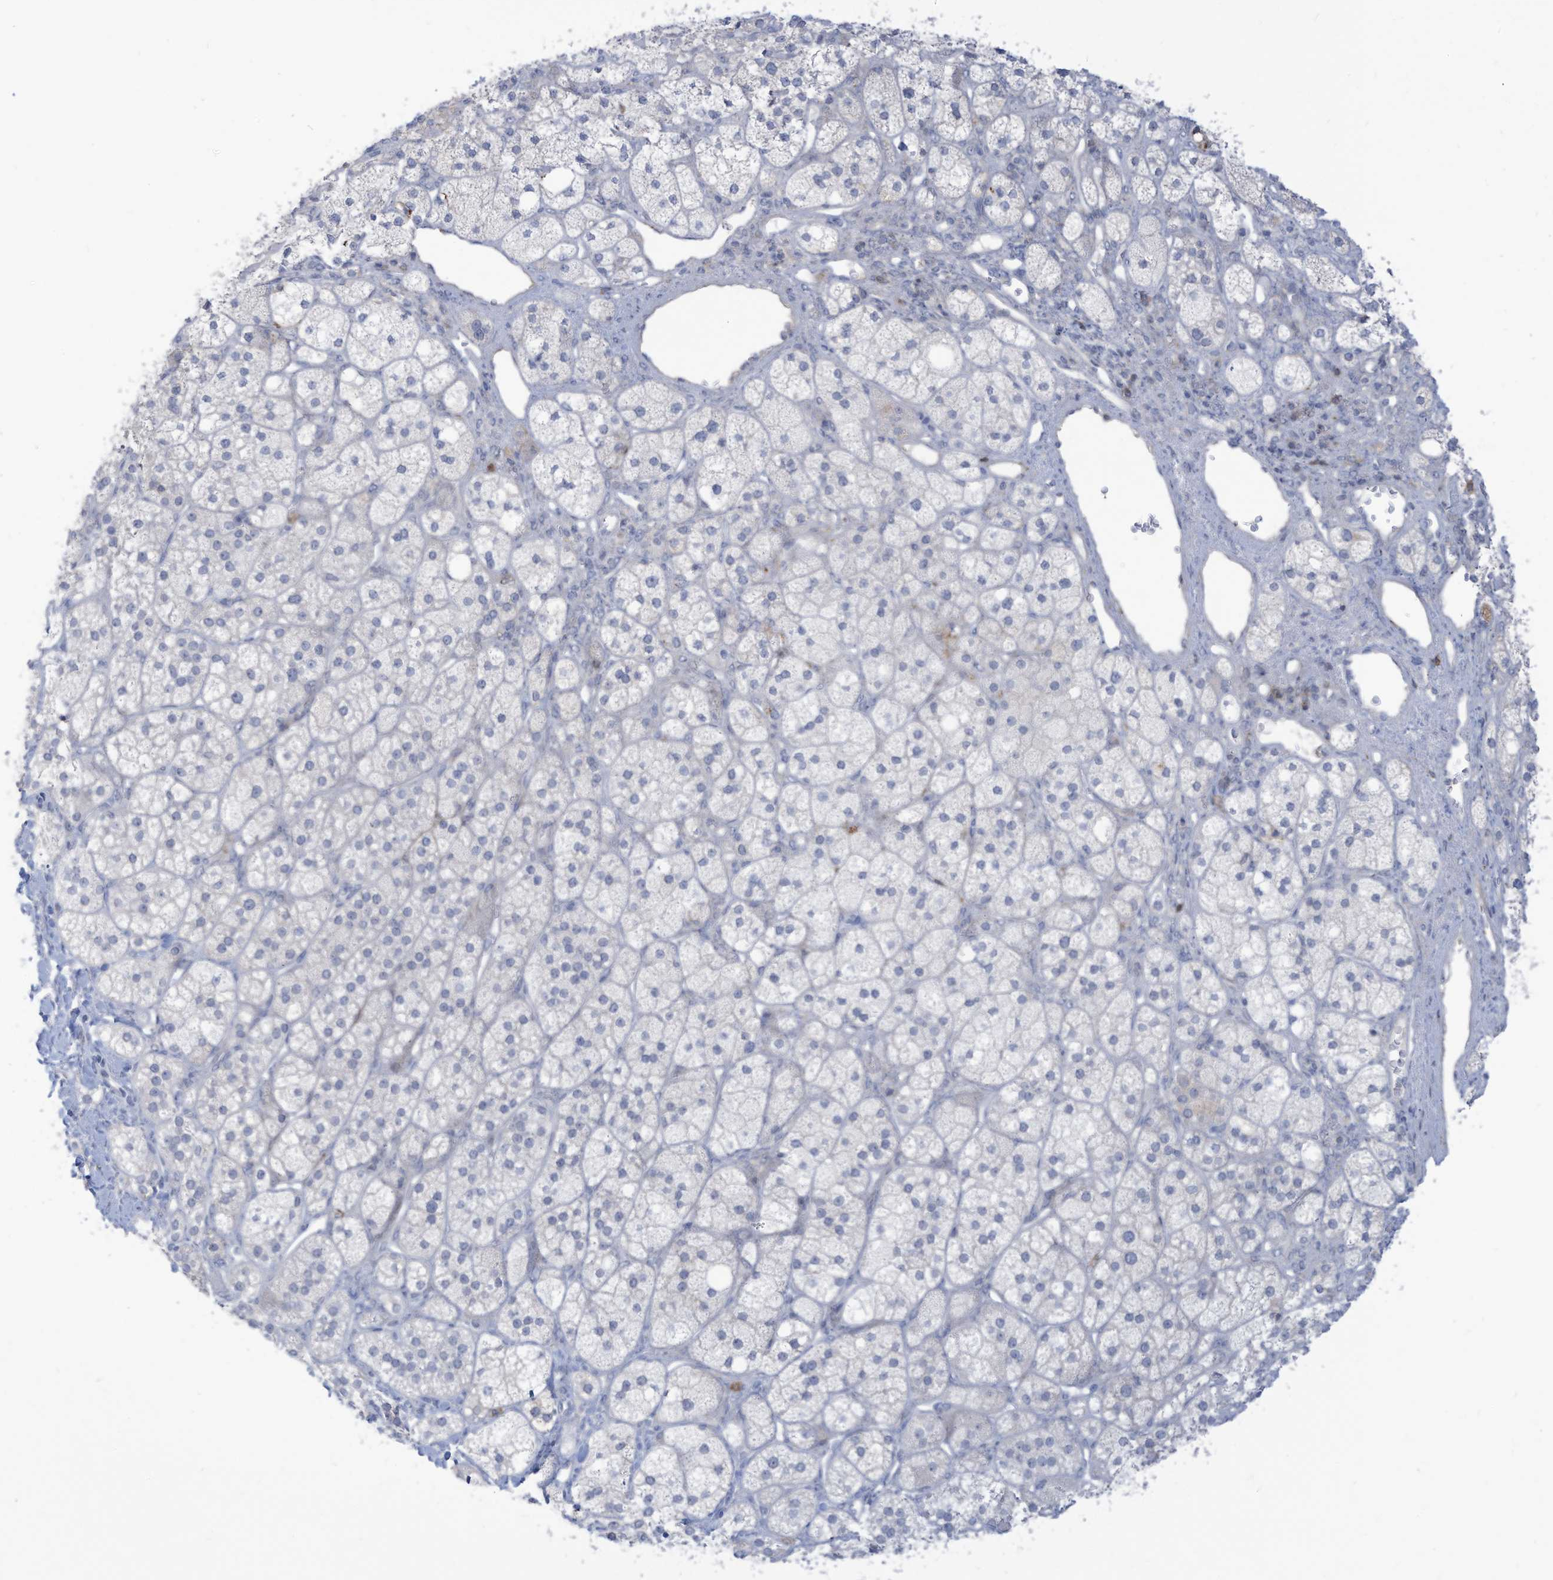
{"staining": {"intensity": "negative", "quantity": "none", "location": "none"}, "tissue": "adrenal gland", "cell_type": "Glandular cells", "image_type": "normal", "snomed": [{"axis": "morphology", "description": "Normal tissue, NOS"}, {"axis": "topography", "description": "Adrenal gland"}], "caption": "Protein analysis of unremarkable adrenal gland shows no significant staining in glandular cells.", "gene": "NOTO", "patient": {"sex": "male", "age": 61}}